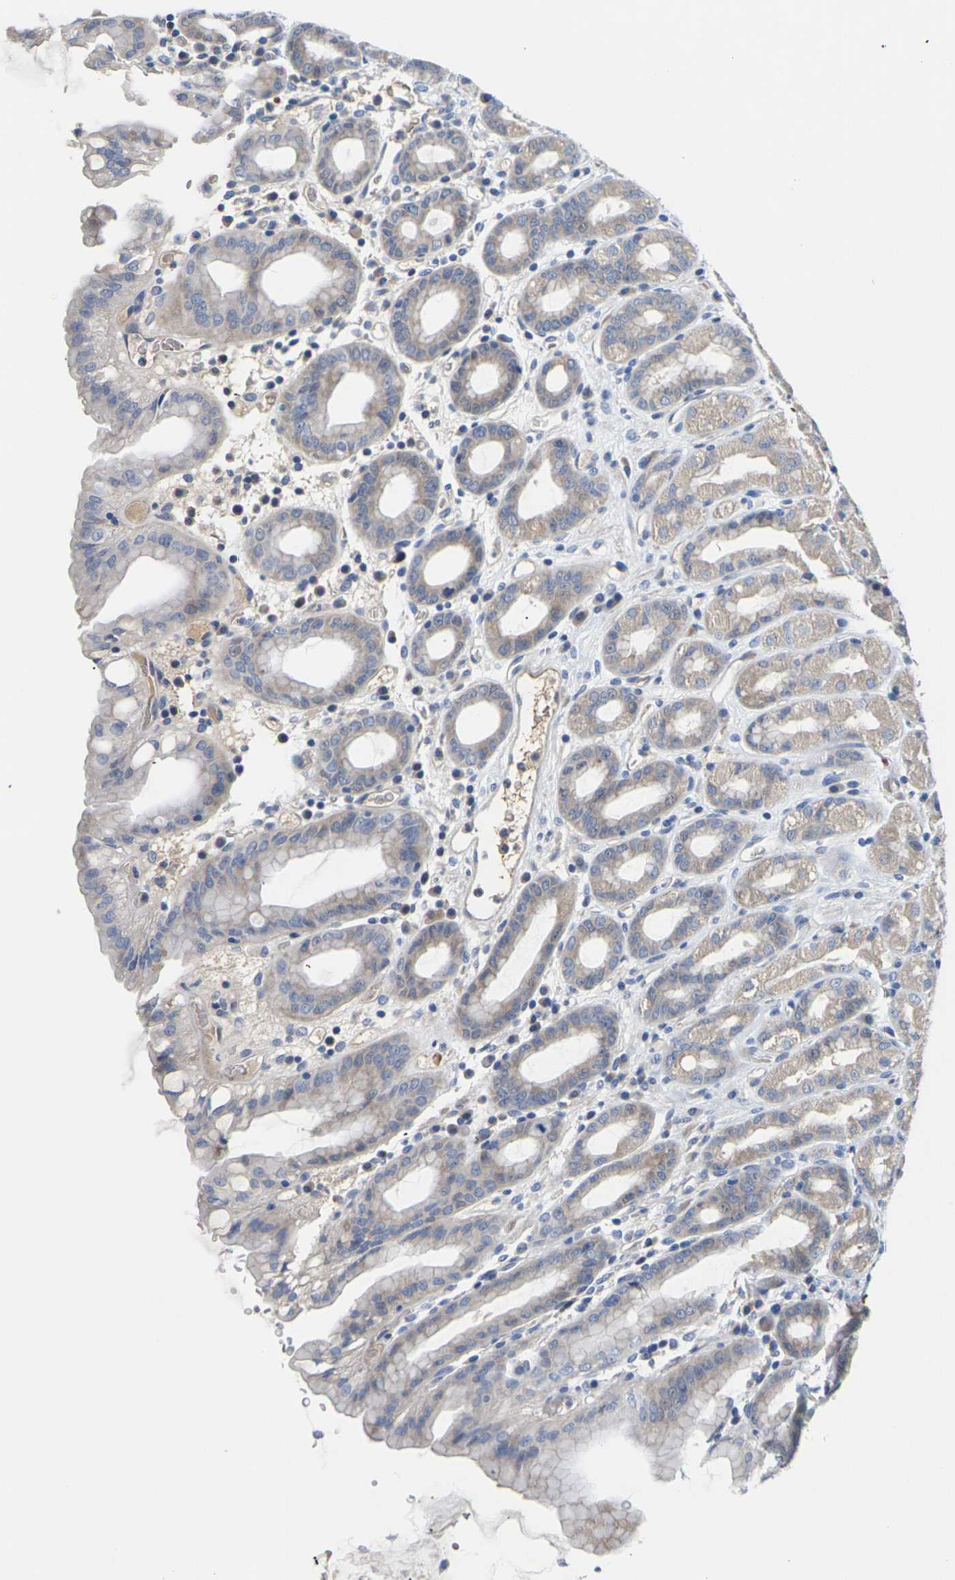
{"staining": {"intensity": "weak", "quantity": "25%-75%", "location": "cytoplasmic/membranous"}, "tissue": "stomach", "cell_type": "Glandular cells", "image_type": "normal", "snomed": [{"axis": "morphology", "description": "Normal tissue, NOS"}, {"axis": "topography", "description": "Stomach, upper"}], "caption": "Immunohistochemical staining of normal stomach shows weak cytoplasmic/membranous protein positivity in about 25%-75% of glandular cells.", "gene": "TMCO4", "patient": {"sex": "male", "age": 68}}